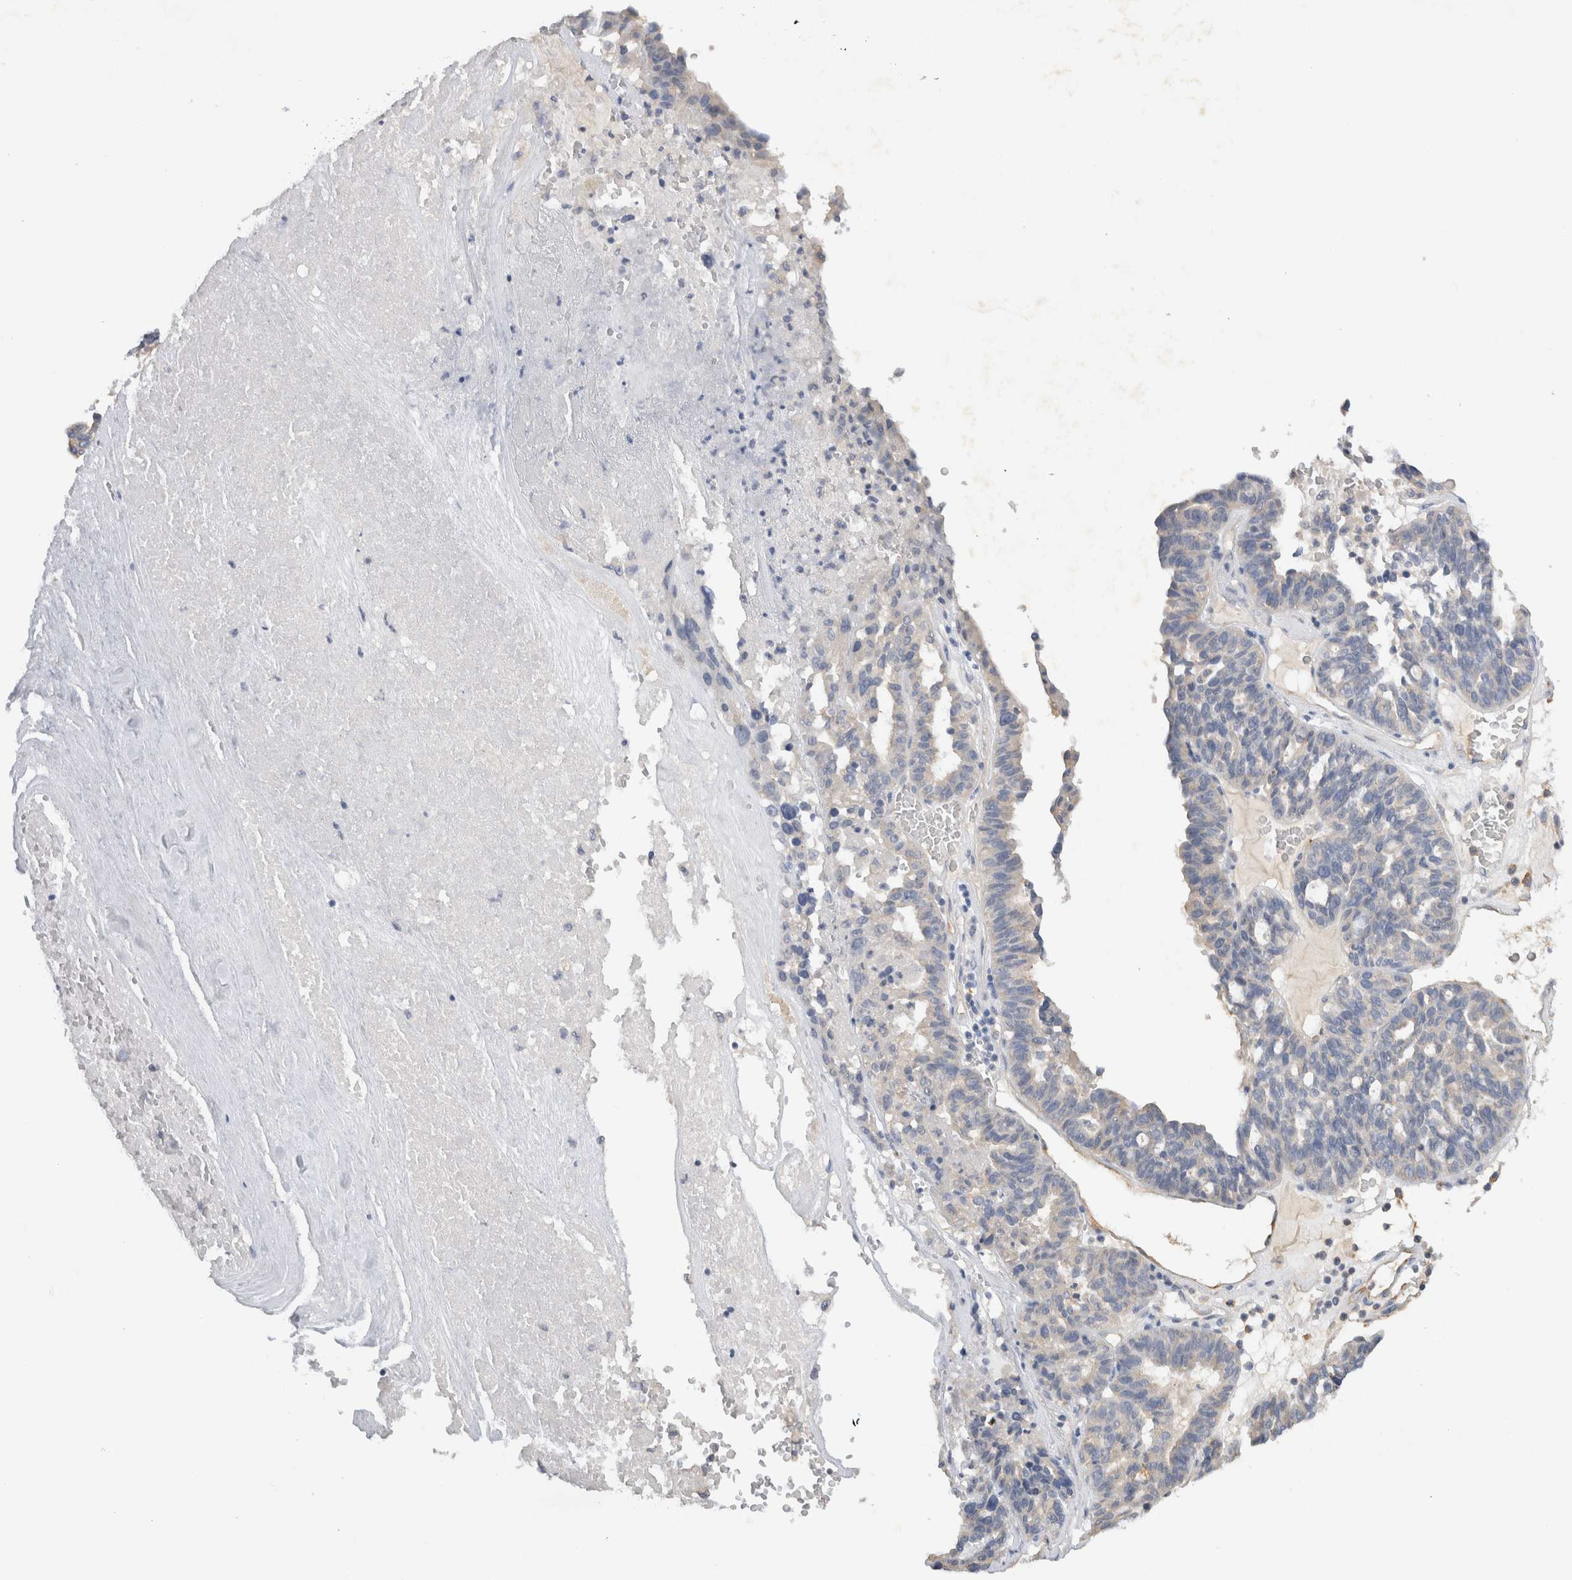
{"staining": {"intensity": "negative", "quantity": "none", "location": "none"}, "tissue": "ovarian cancer", "cell_type": "Tumor cells", "image_type": "cancer", "snomed": [{"axis": "morphology", "description": "Cystadenocarcinoma, serous, NOS"}, {"axis": "topography", "description": "Ovary"}], "caption": "Human serous cystadenocarcinoma (ovarian) stained for a protein using immunohistochemistry displays no positivity in tumor cells.", "gene": "GAS1", "patient": {"sex": "female", "age": 59}}